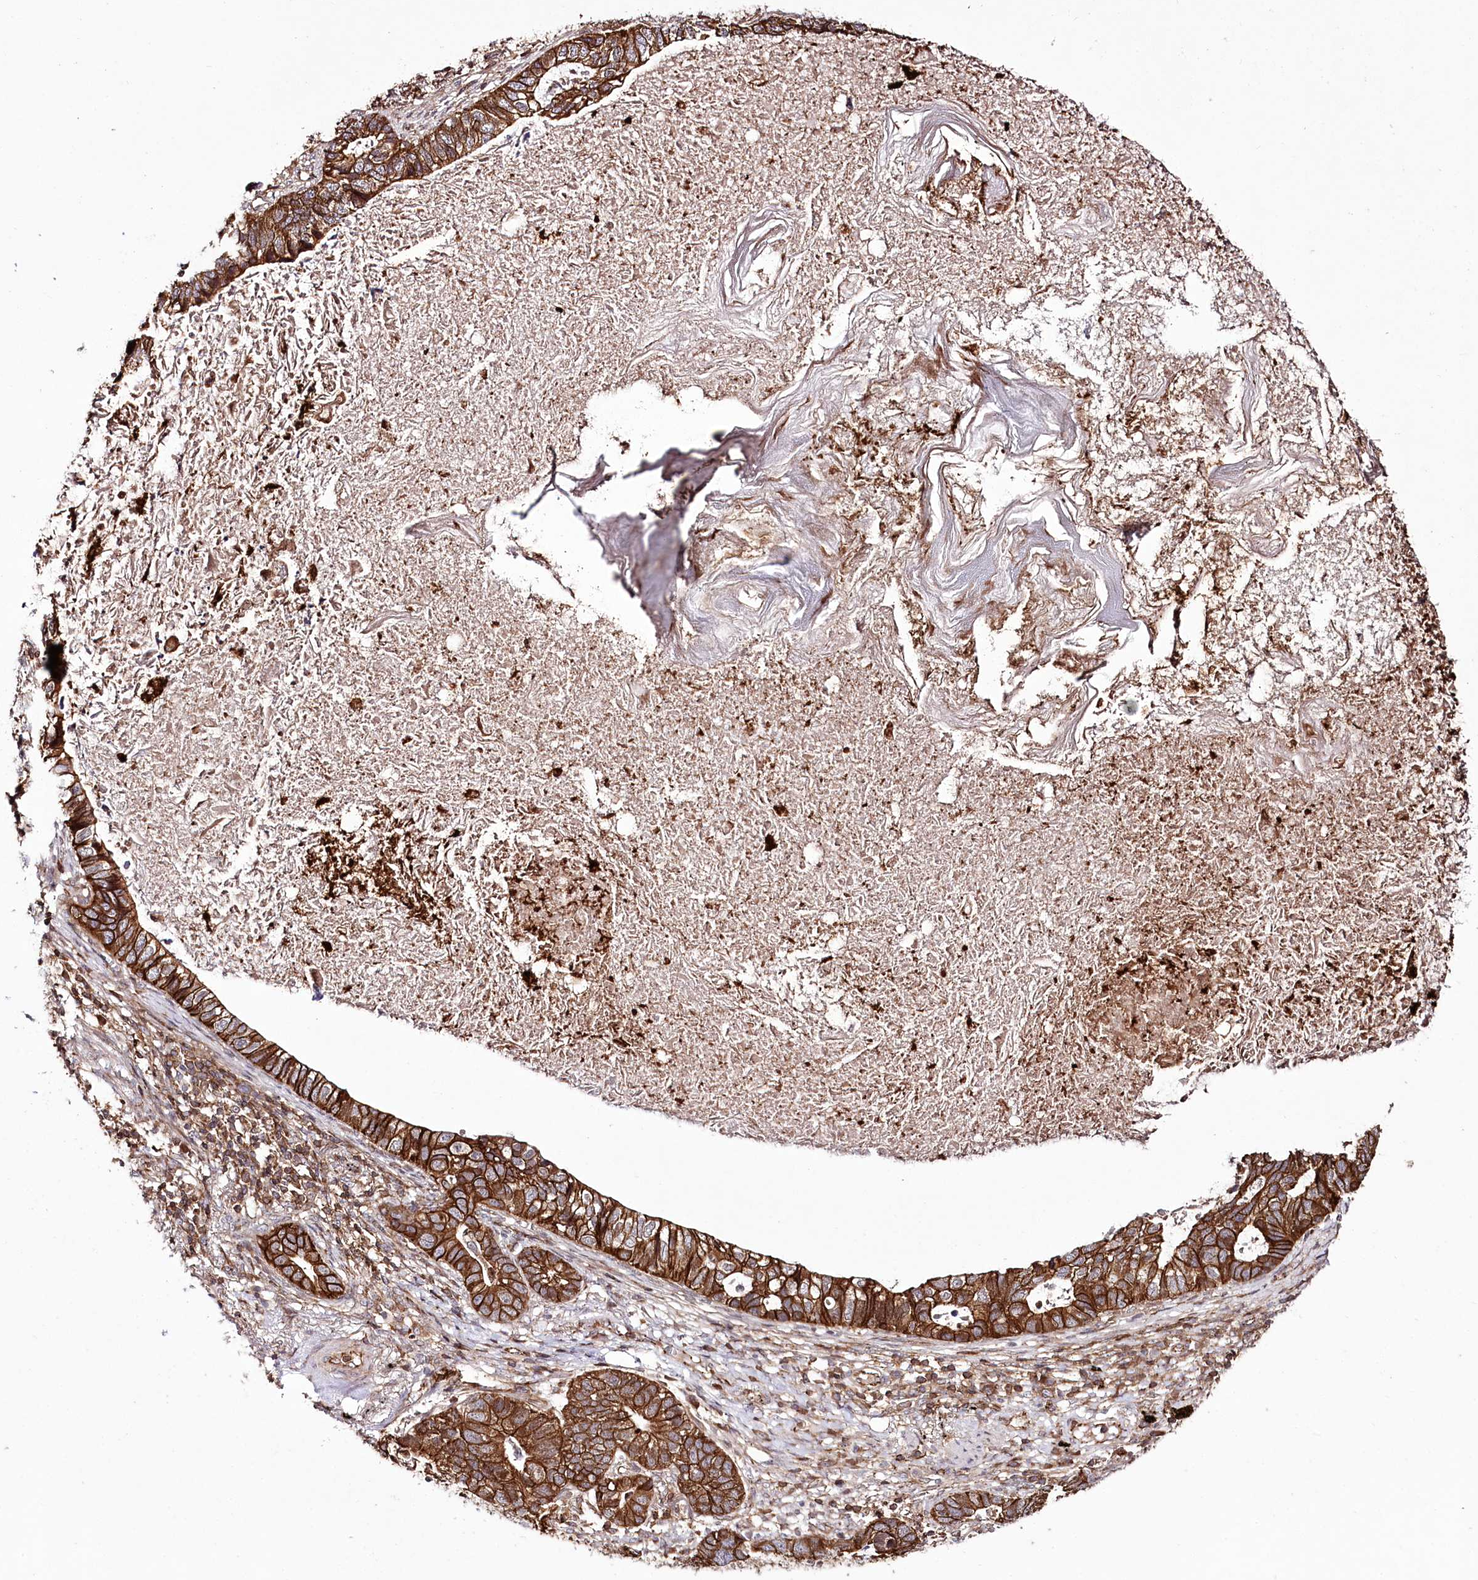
{"staining": {"intensity": "strong", "quantity": ">75%", "location": "cytoplasmic/membranous"}, "tissue": "lung cancer", "cell_type": "Tumor cells", "image_type": "cancer", "snomed": [{"axis": "morphology", "description": "Adenocarcinoma, NOS"}, {"axis": "topography", "description": "Lung"}], "caption": "Approximately >75% of tumor cells in lung adenocarcinoma display strong cytoplasmic/membranous protein positivity as visualized by brown immunohistochemical staining.", "gene": "DHX29", "patient": {"sex": "male", "age": 67}}